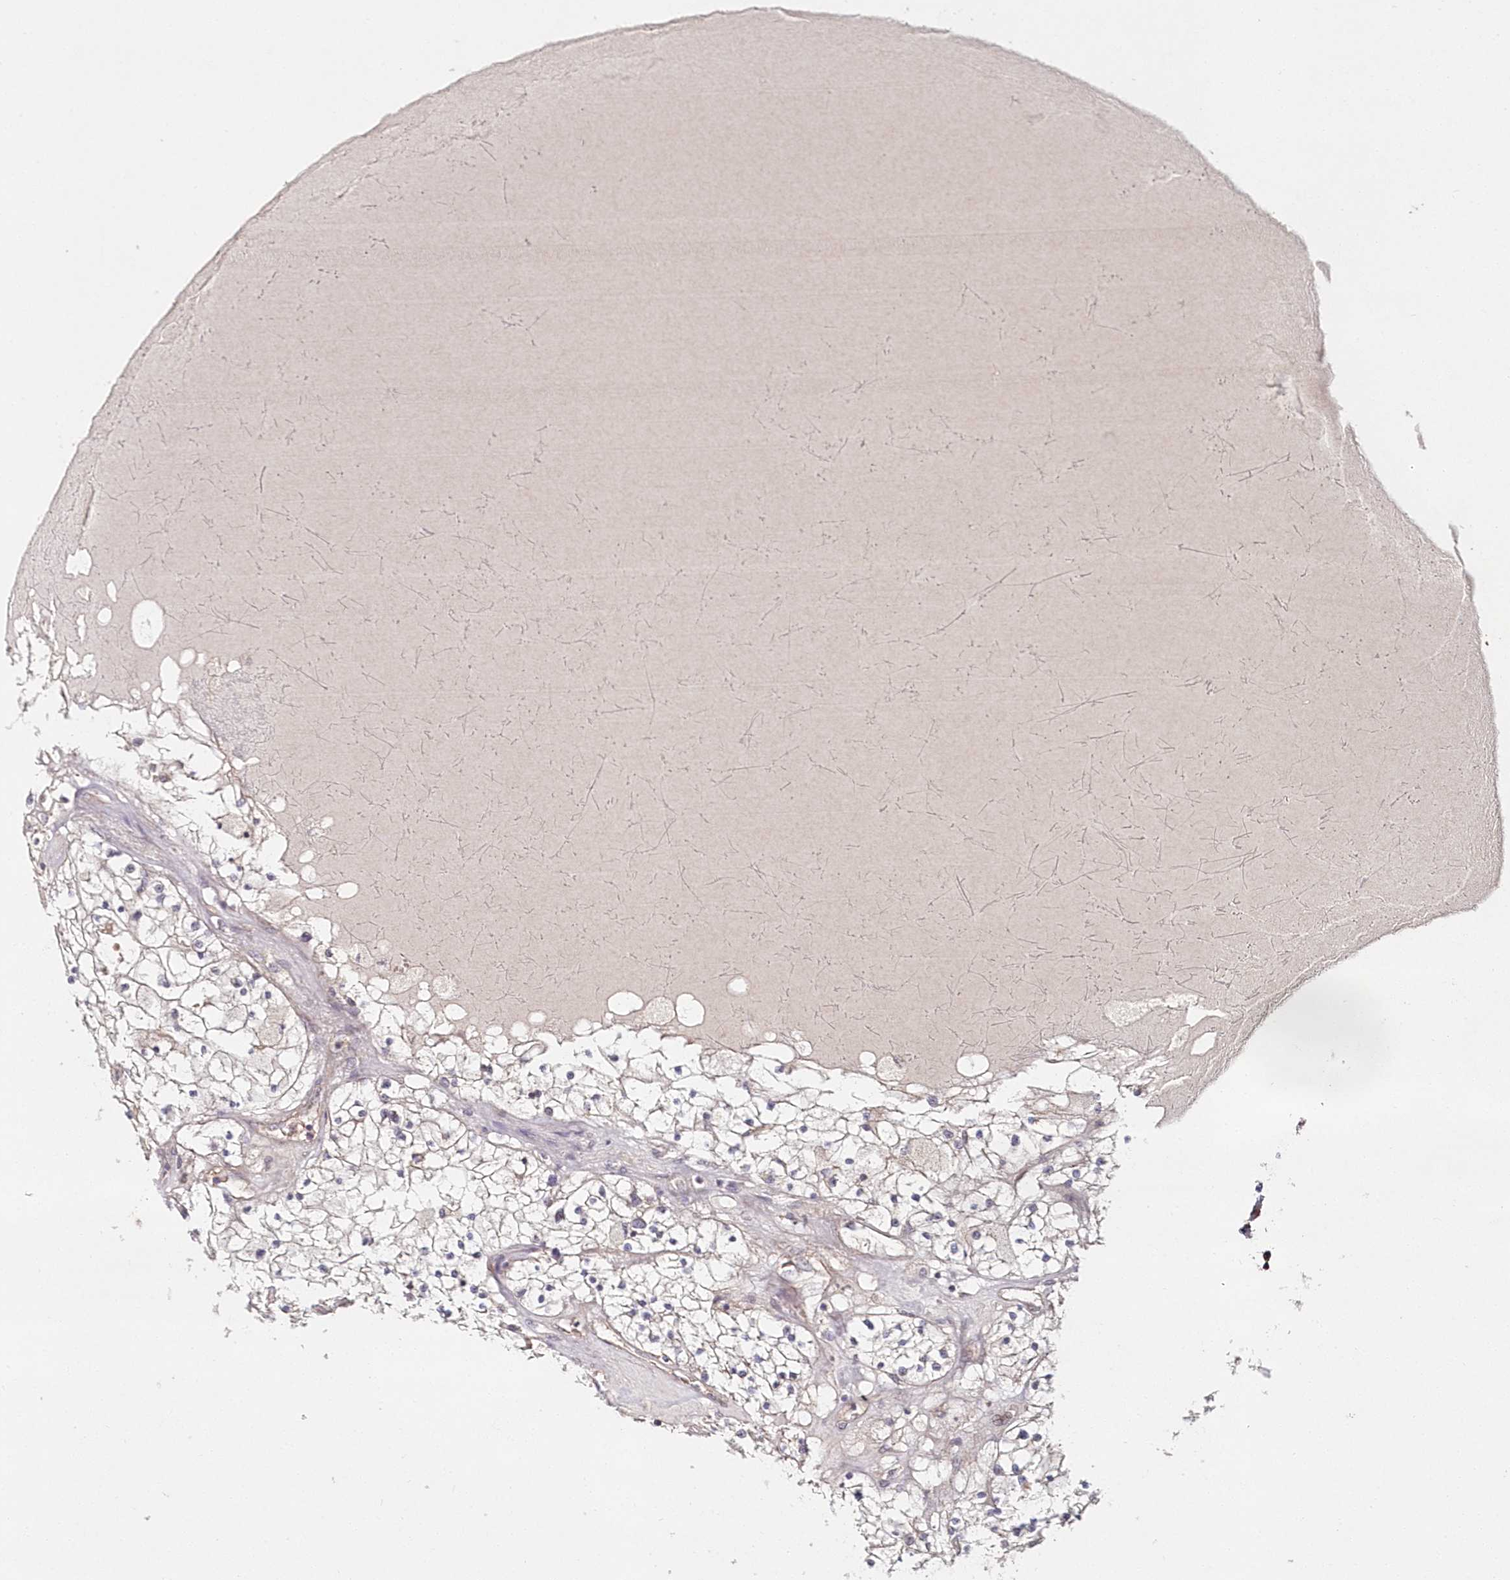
{"staining": {"intensity": "weak", "quantity": "<25%", "location": "cytoplasmic/membranous"}, "tissue": "renal cancer", "cell_type": "Tumor cells", "image_type": "cancer", "snomed": [{"axis": "morphology", "description": "Normal tissue, NOS"}, {"axis": "morphology", "description": "Adenocarcinoma, NOS"}, {"axis": "topography", "description": "Kidney"}], "caption": "Immunohistochemistry photomicrograph of renal cancer (adenocarcinoma) stained for a protein (brown), which exhibits no expression in tumor cells.", "gene": "HYCC2", "patient": {"sex": "male", "age": 68}}